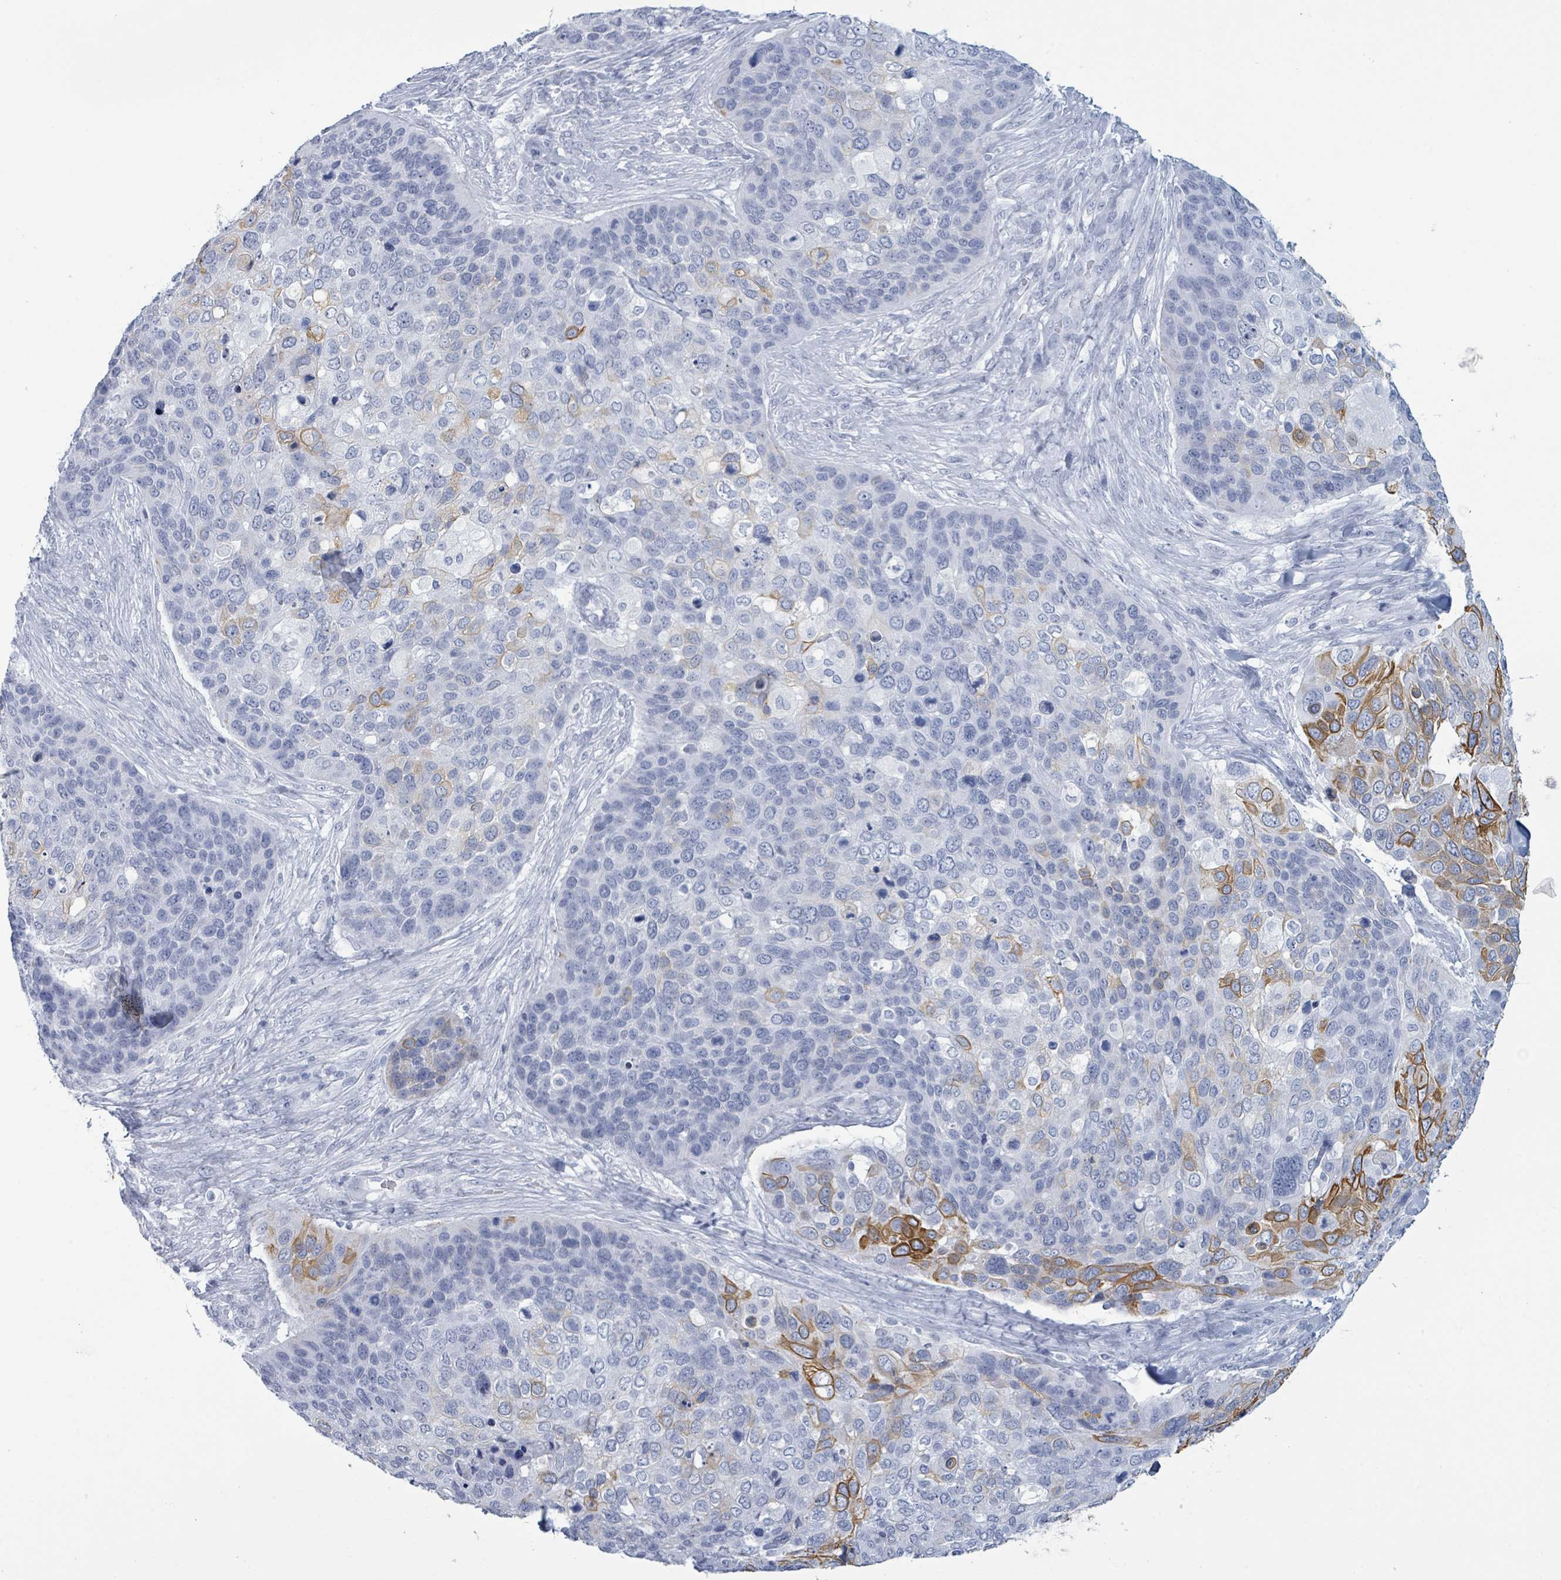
{"staining": {"intensity": "moderate", "quantity": "<25%", "location": "cytoplasmic/membranous"}, "tissue": "skin cancer", "cell_type": "Tumor cells", "image_type": "cancer", "snomed": [{"axis": "morphology", "description": "Basal cell carcinoma"}, {"axis": "topography", "description": "Skin"}], "caption": "Tumor cells reveal low levels of moderate cytoplasmic/membranous staining in approximately <25% of cells in skin basal cell carcinoma.", "gene": "KRT8", "patient": {"sex": "female", "age": 74}}